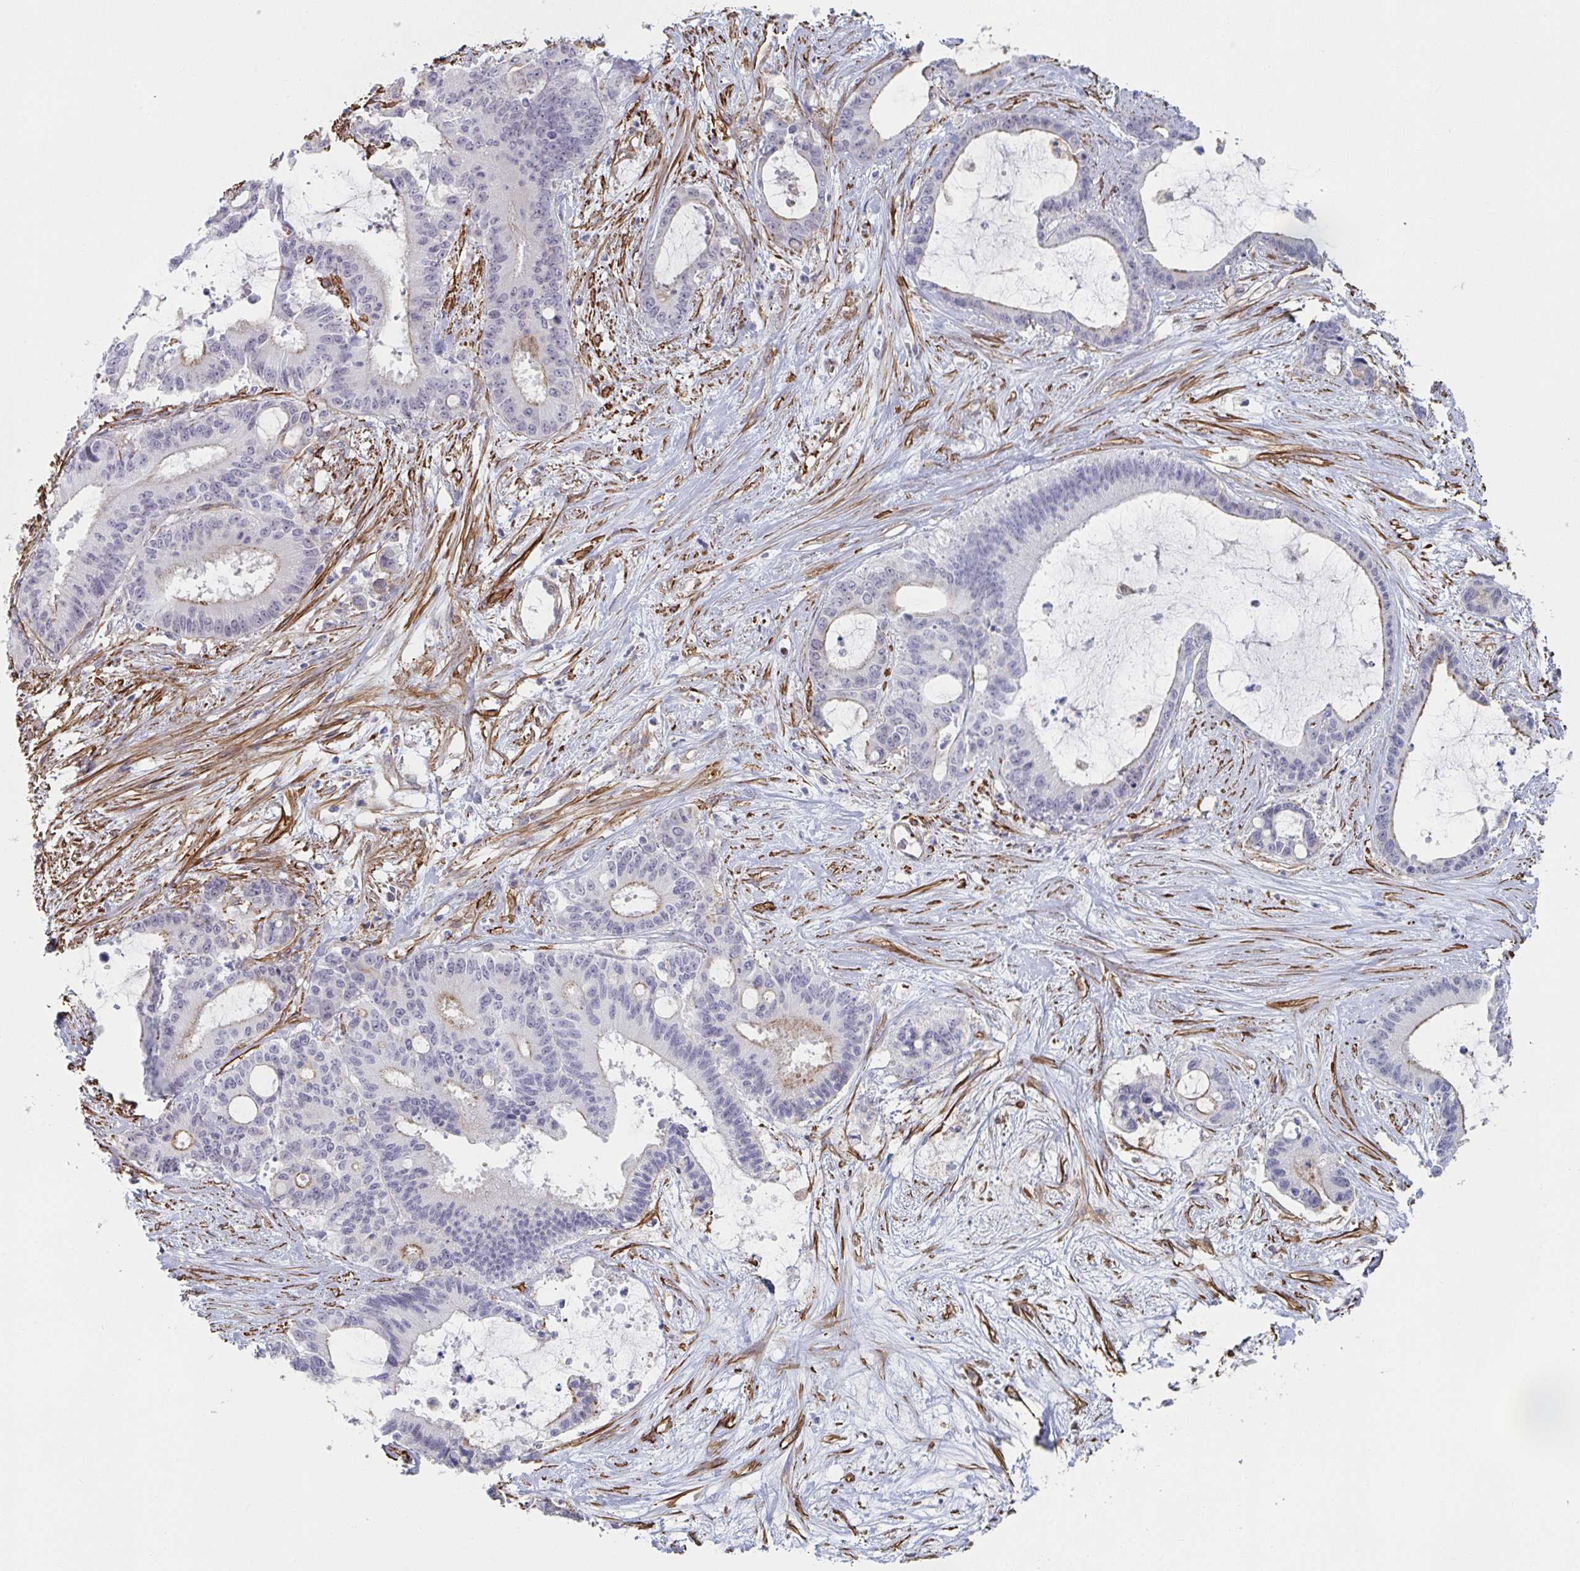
{"staining": {"intensity": "negative", "quantity": "none", "location": "none"}, "tissue": "liver cancer", "cell_type": "Tumor cells", "image_type": "cancer", "snomed": [{"axis": "morphology", "description": "Normal tissue, NOS"}, {"axis": "morphology", "description": "Cholangiocarcinoma"}, {"axis": "topography", "description": "Liver"}, {"axis": "topography", "description": "Peripheral nerve tissue"}], "caption": "High power microscopy photomicrograph of an immunohistochemistry (IHC) micrograph of liver cancer, revealing no significant expression in tumor cells. (Brightfield microscopy of DAB IHC at high magnification).", "gene": "NEURL4", "patient": {"sex": "female", "age": 73}}